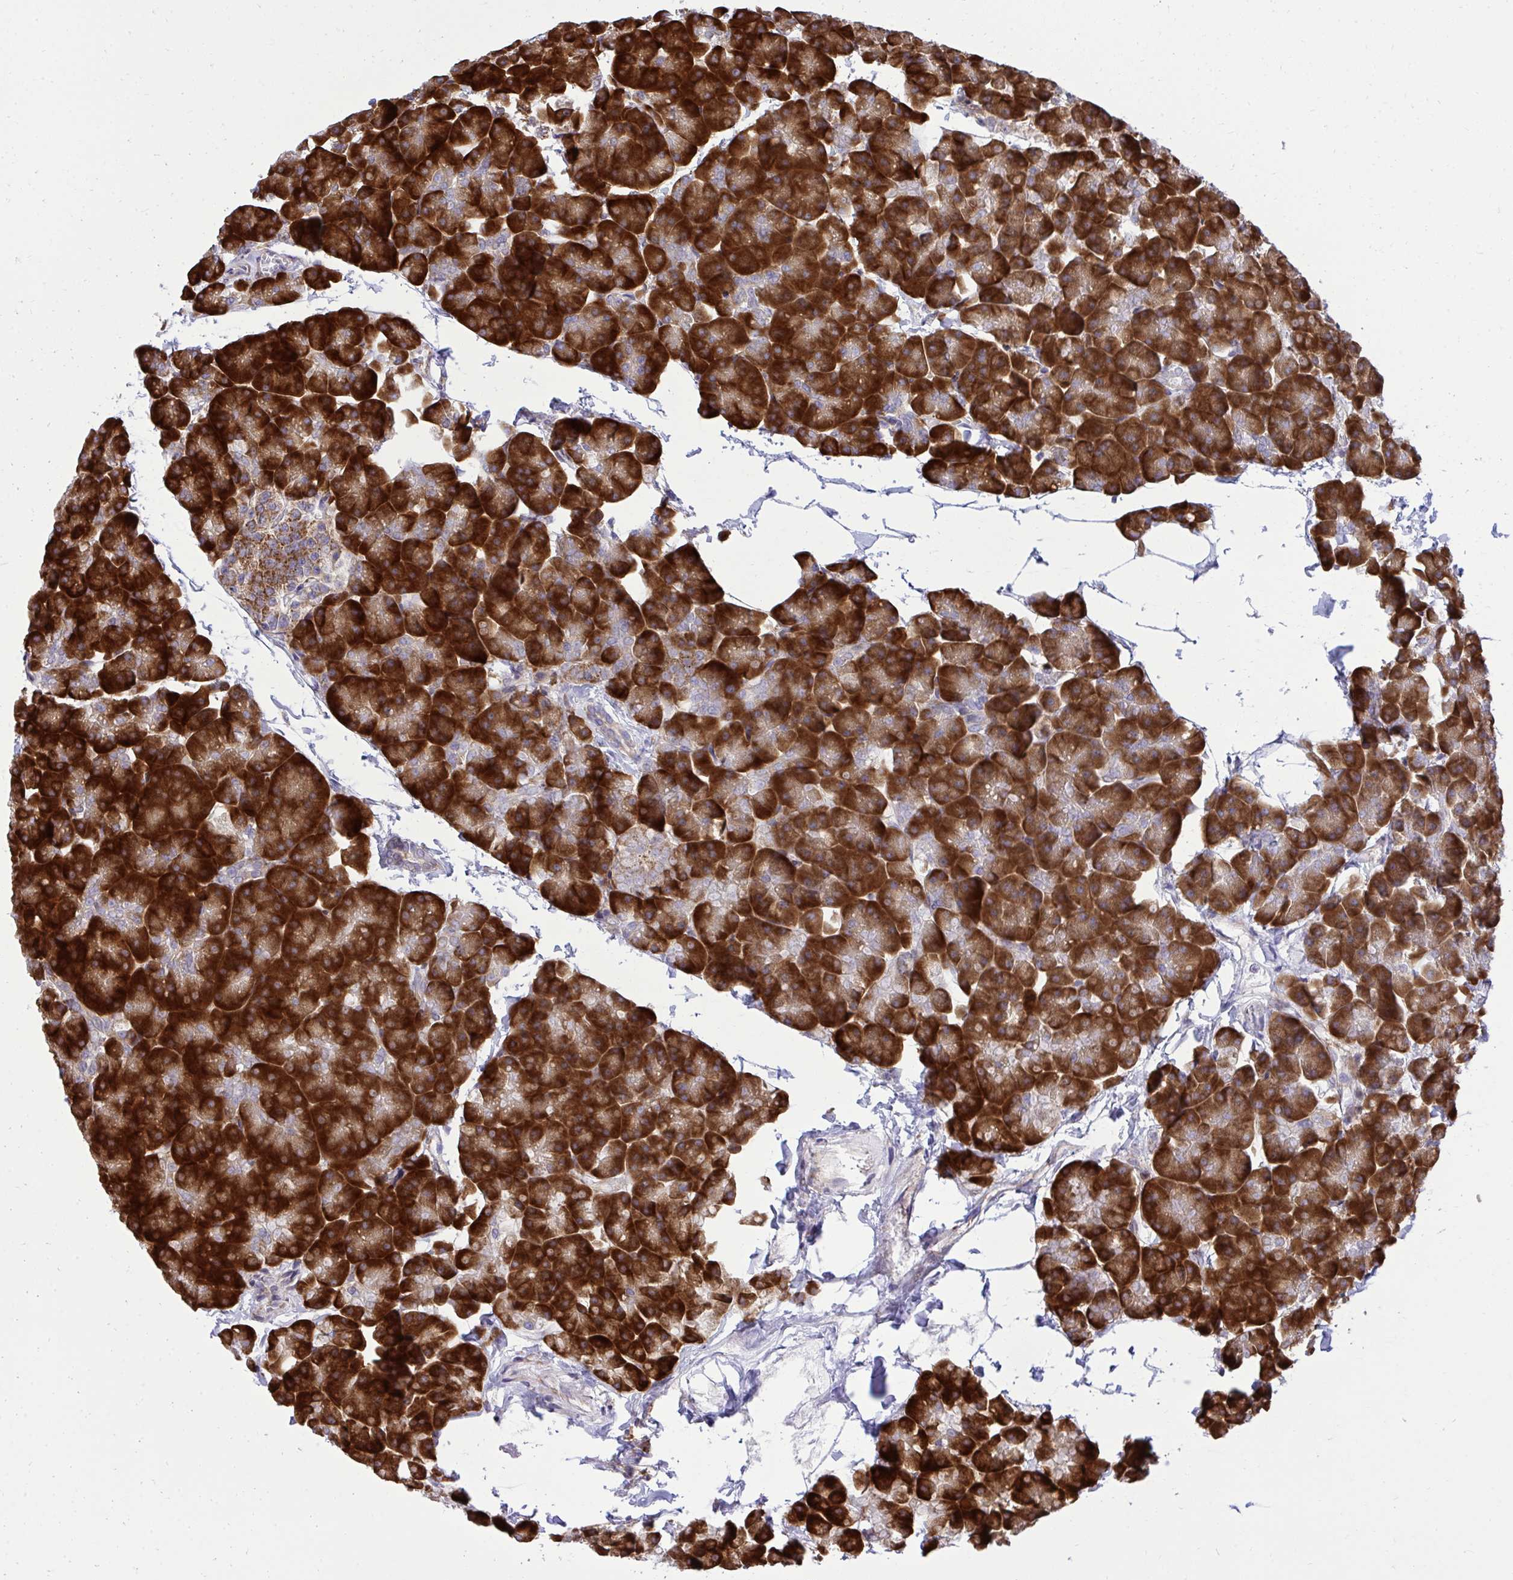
{"staining": {"intensity": "strong", "quantity": ">75%", "location": "cytoplasmic/membranous"}, "tissue": "pancreas", "cell_type": "Exocrine glandular cells", "image_type": "normal", "snomed": [{"axis": "morphology", "description": "Normal tissue, NOS"}, {"axis": "topography", "description": "Pancreas"}], "caption": "Immunohistochemical staining of benign pancreas demonstrates strong cytoplasmic/membranous protein positivity in about >75% of exocrine glandular cells.", "gene": "RPS15", "patient": {"sex": "male", "age": 35}}